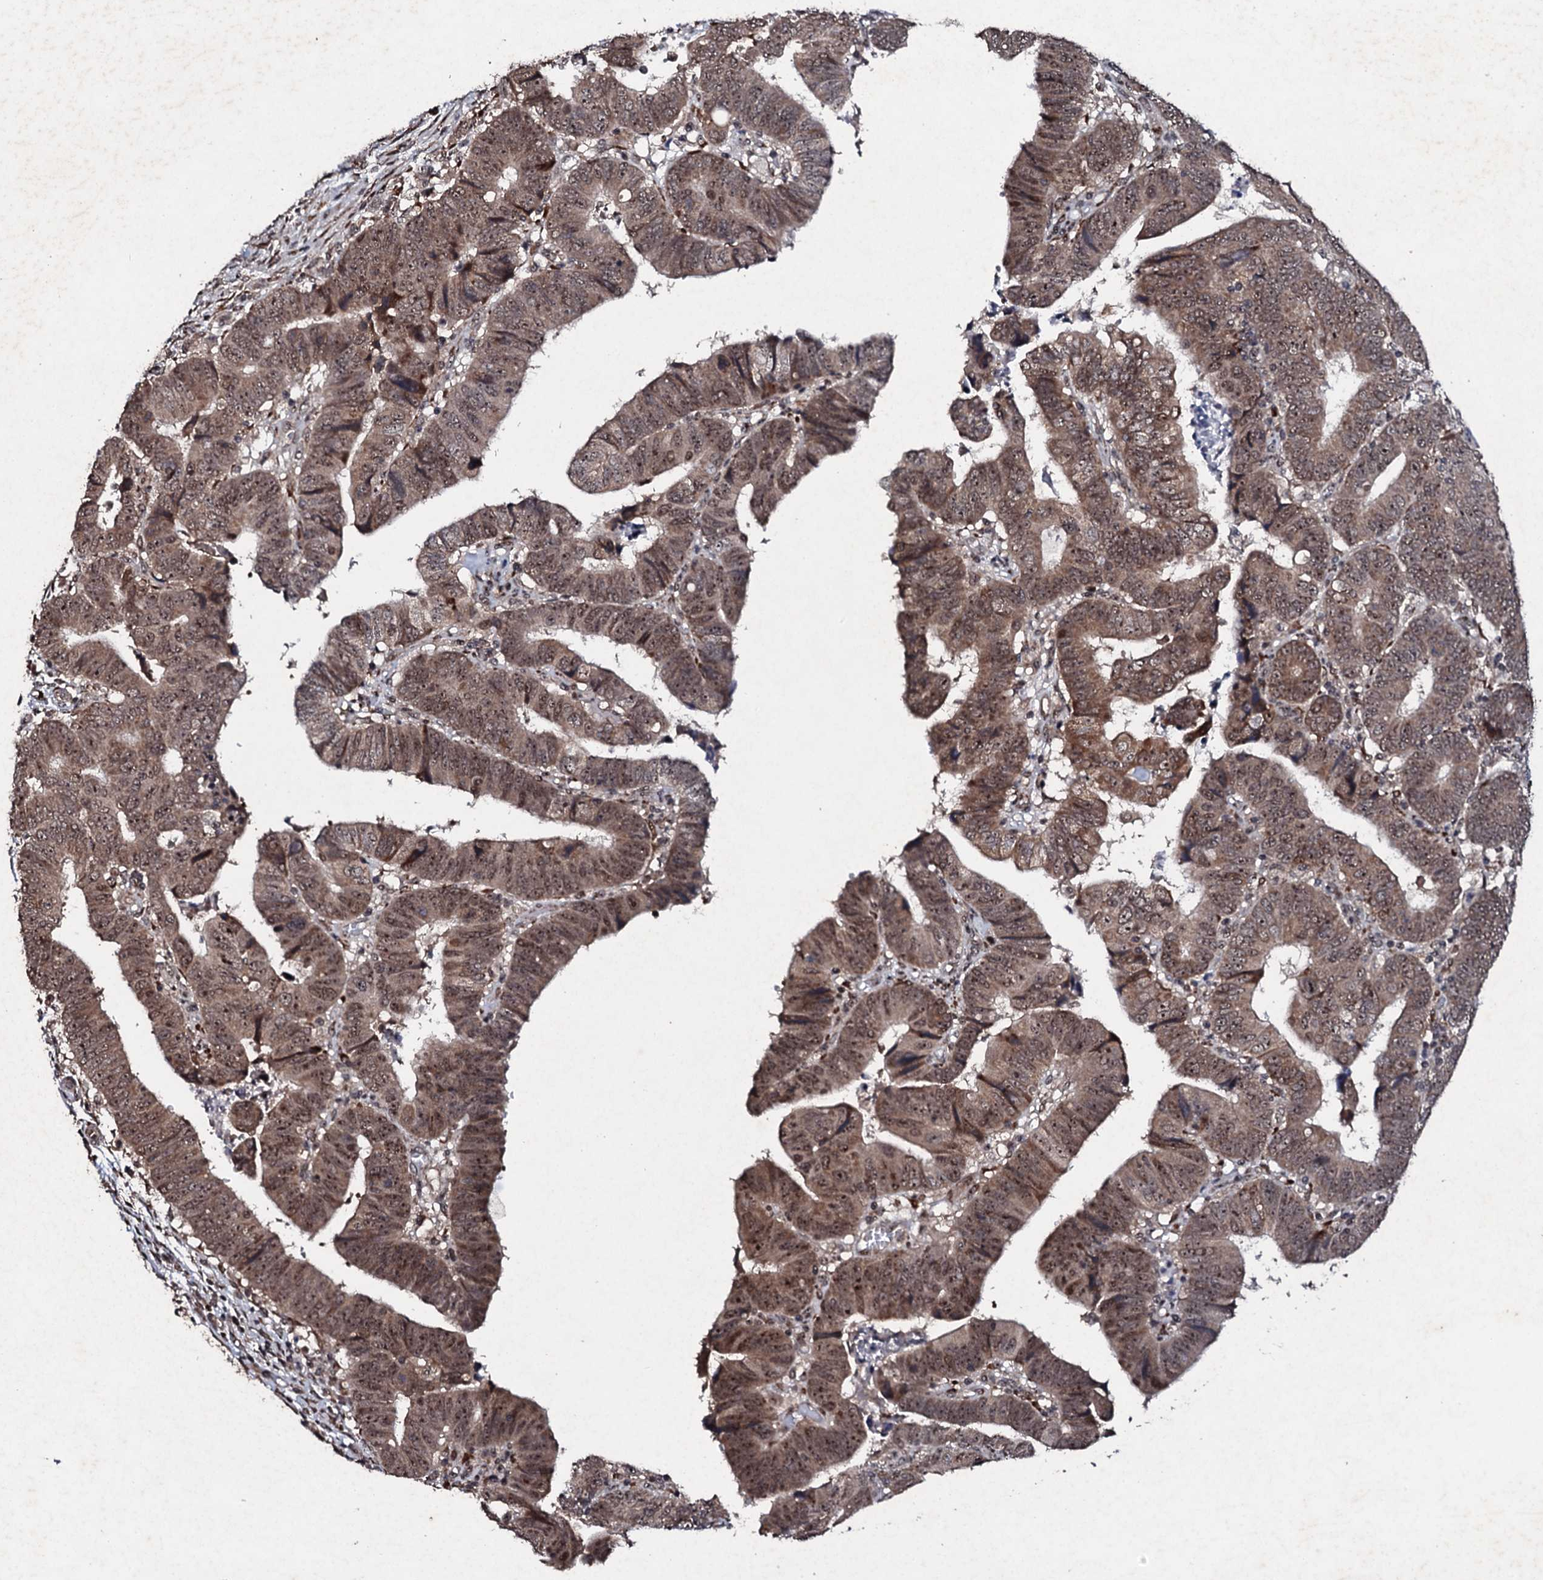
{"staining": {"intensity": "moderate", "quantity": ">75%", "location": "cytoplasmic/membranous,nuclear"}, "tissue": "colorectal cancer", "cell_type": "Tumor cells", "image_type": "cancer", "snomed": [{"axis": "morphology", "description": "Normal tissue, NOS"}, {"axis": "morphology", "description": "Adenocarcinoma, NOS"}, {"axis": "topography", "description": "Rectum"}], "caption": "Immunohistochemistry photomicrograph of neoplastic tissue: human colorectal adenocarcinoma stained using immunohistochemistry exhibits medium levels of moderate protein expression localized specifically in the cytoplasmic/membranous and nuclear of tumor cells, appearing as a cytoplasmic/membranous and nuclear brown color.", "gene": "FAM111A", "patient": {"sex": "female", "age": 65}}